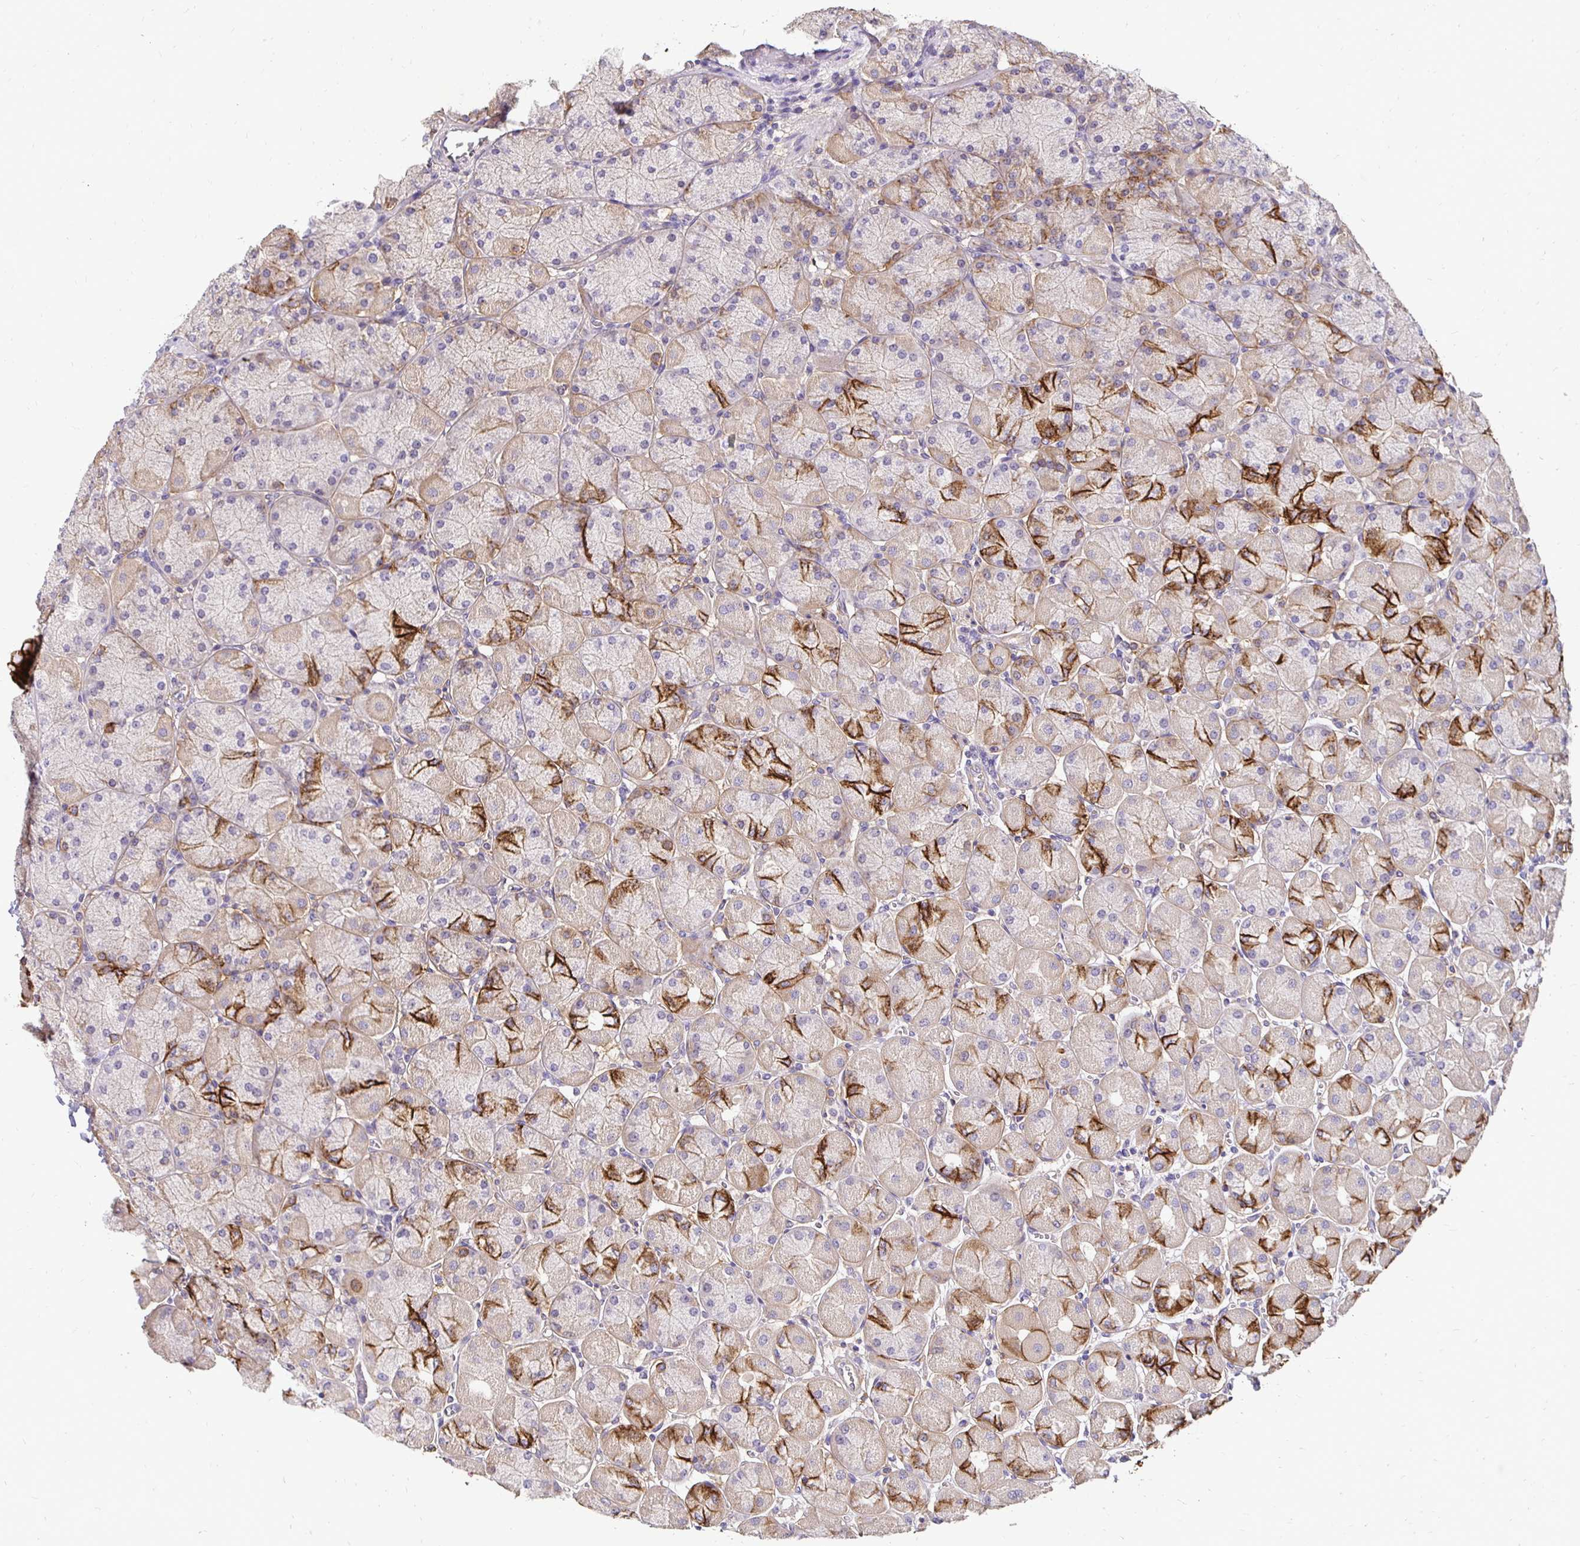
{"staining": {"intensity": "strong", "quantity": "25%-75%", "location": "cytoplasmic/membranous"}, "tissue": "stomach", "cell_type": "Glandular cells", "image_type": "normal", "snomed": [{"axis": "morphology", "description": "Normal tissue, NOS"}, {"axis": "topography", "description": "Stomach, upper"}], "caption": "Strong cytoplasmic/membranous protein staining is seen in about 25%-75% of glandular cells in stomach. (Brightfield microscopy of DAB IHC at high magnification).", "gene": "SLC9A1", "patient": {"sex": "female", "age": 56}}